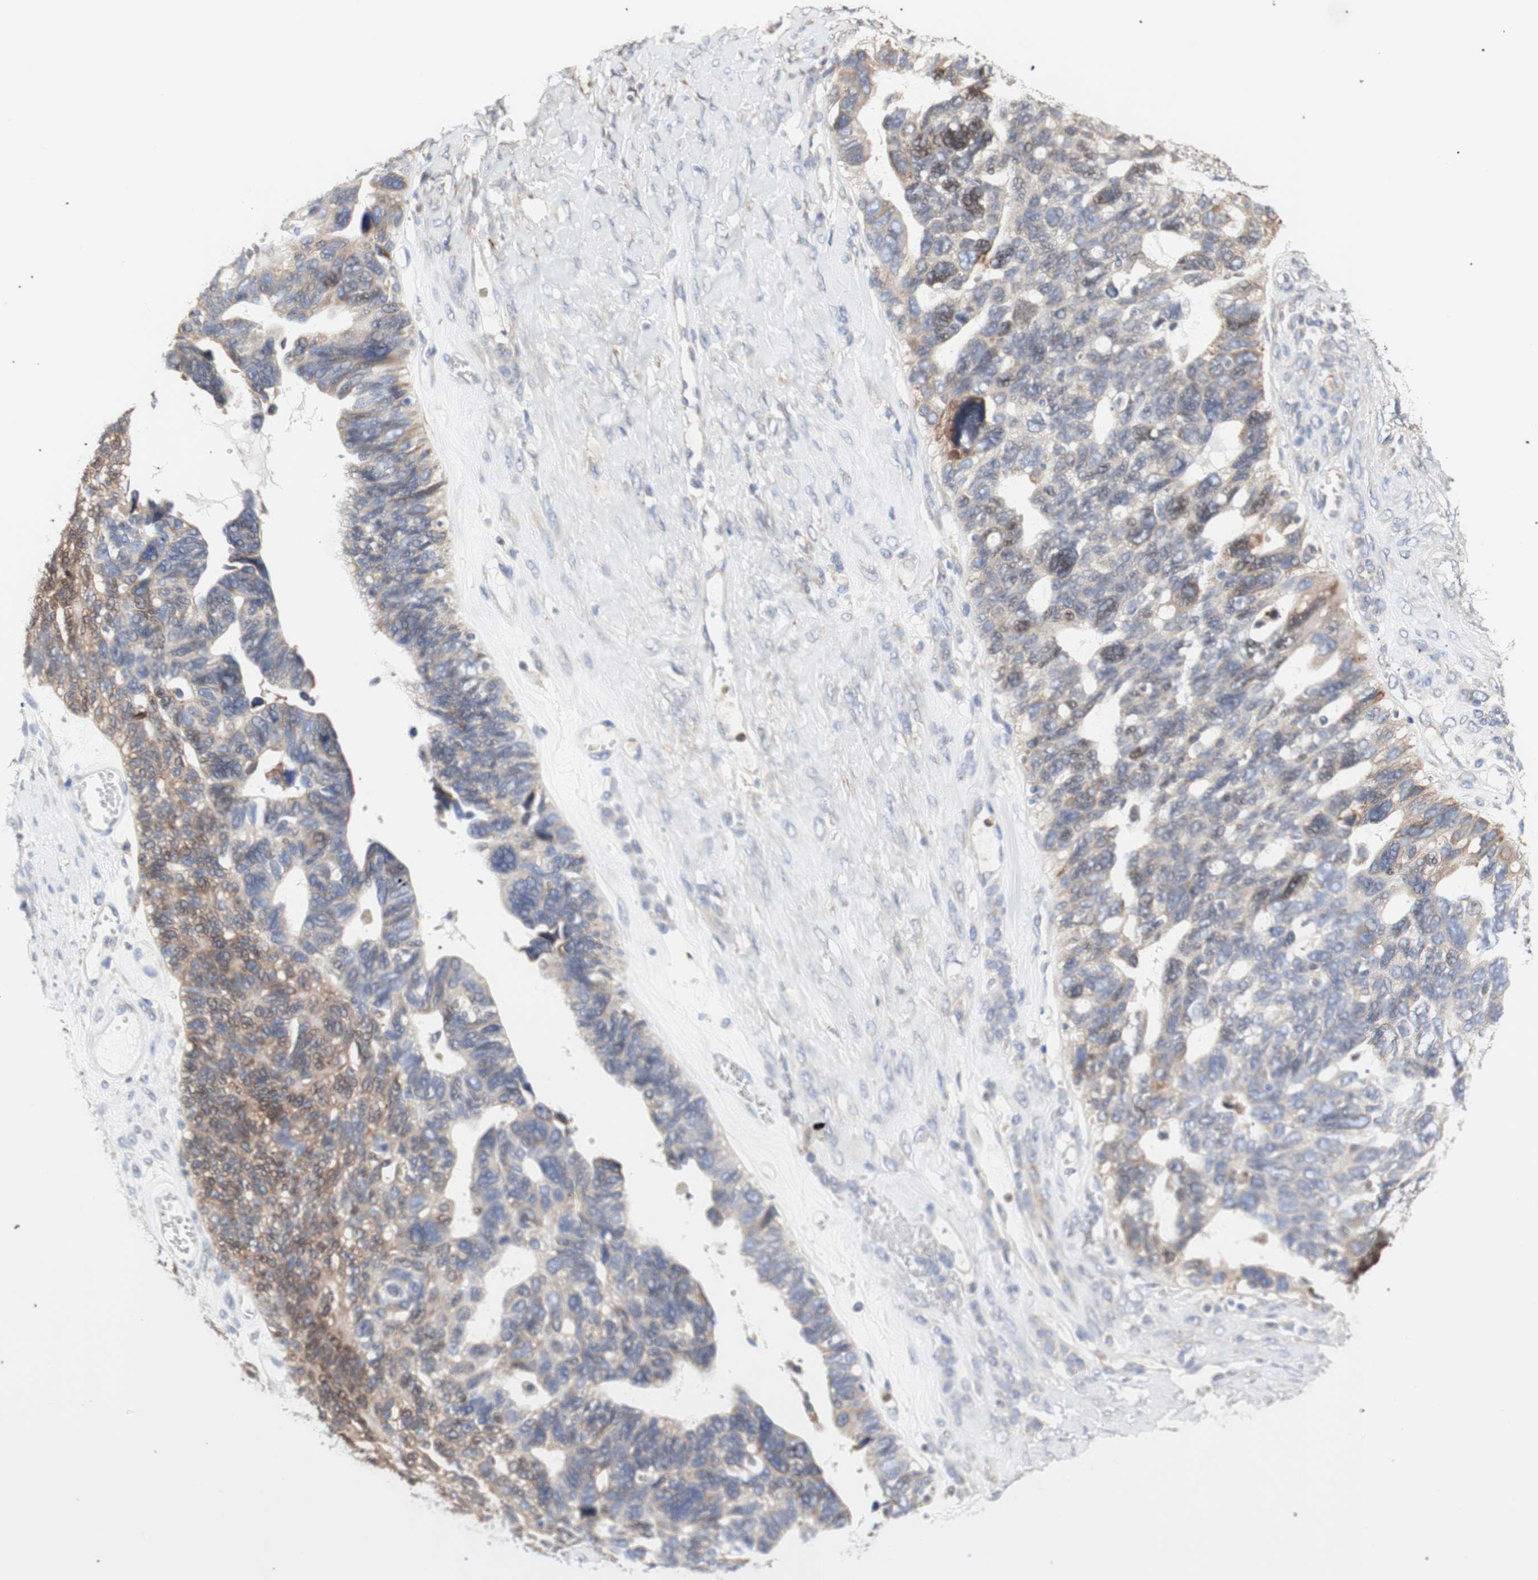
{"staining": {"intensity": "weak", "quantity": "25%-75%", "location": "cytoplasmic/membranous"}, "tissue": "ovarian cancer", "cell_type": "Tumor cells", "image_type": "cancer", "snomed": [{"axis": "morphology", "description": "Cystadenocarcinoma, serous, NOS"}, {"axis": "topography", "description": "Ovary"}], "caption": "Tumor cells display low levels of weak cytoplasmic/membranous expression in approximately 25%-75% of cells in human ovarian cancer (serous cystadenocarcinoma). (DAB (3,3'-diaminobenzidine) IHC, brown staining for protein, blue staining for nuclei).", "gene": "ERLIN1", "patient": {"sex": "female", "age": 79}}